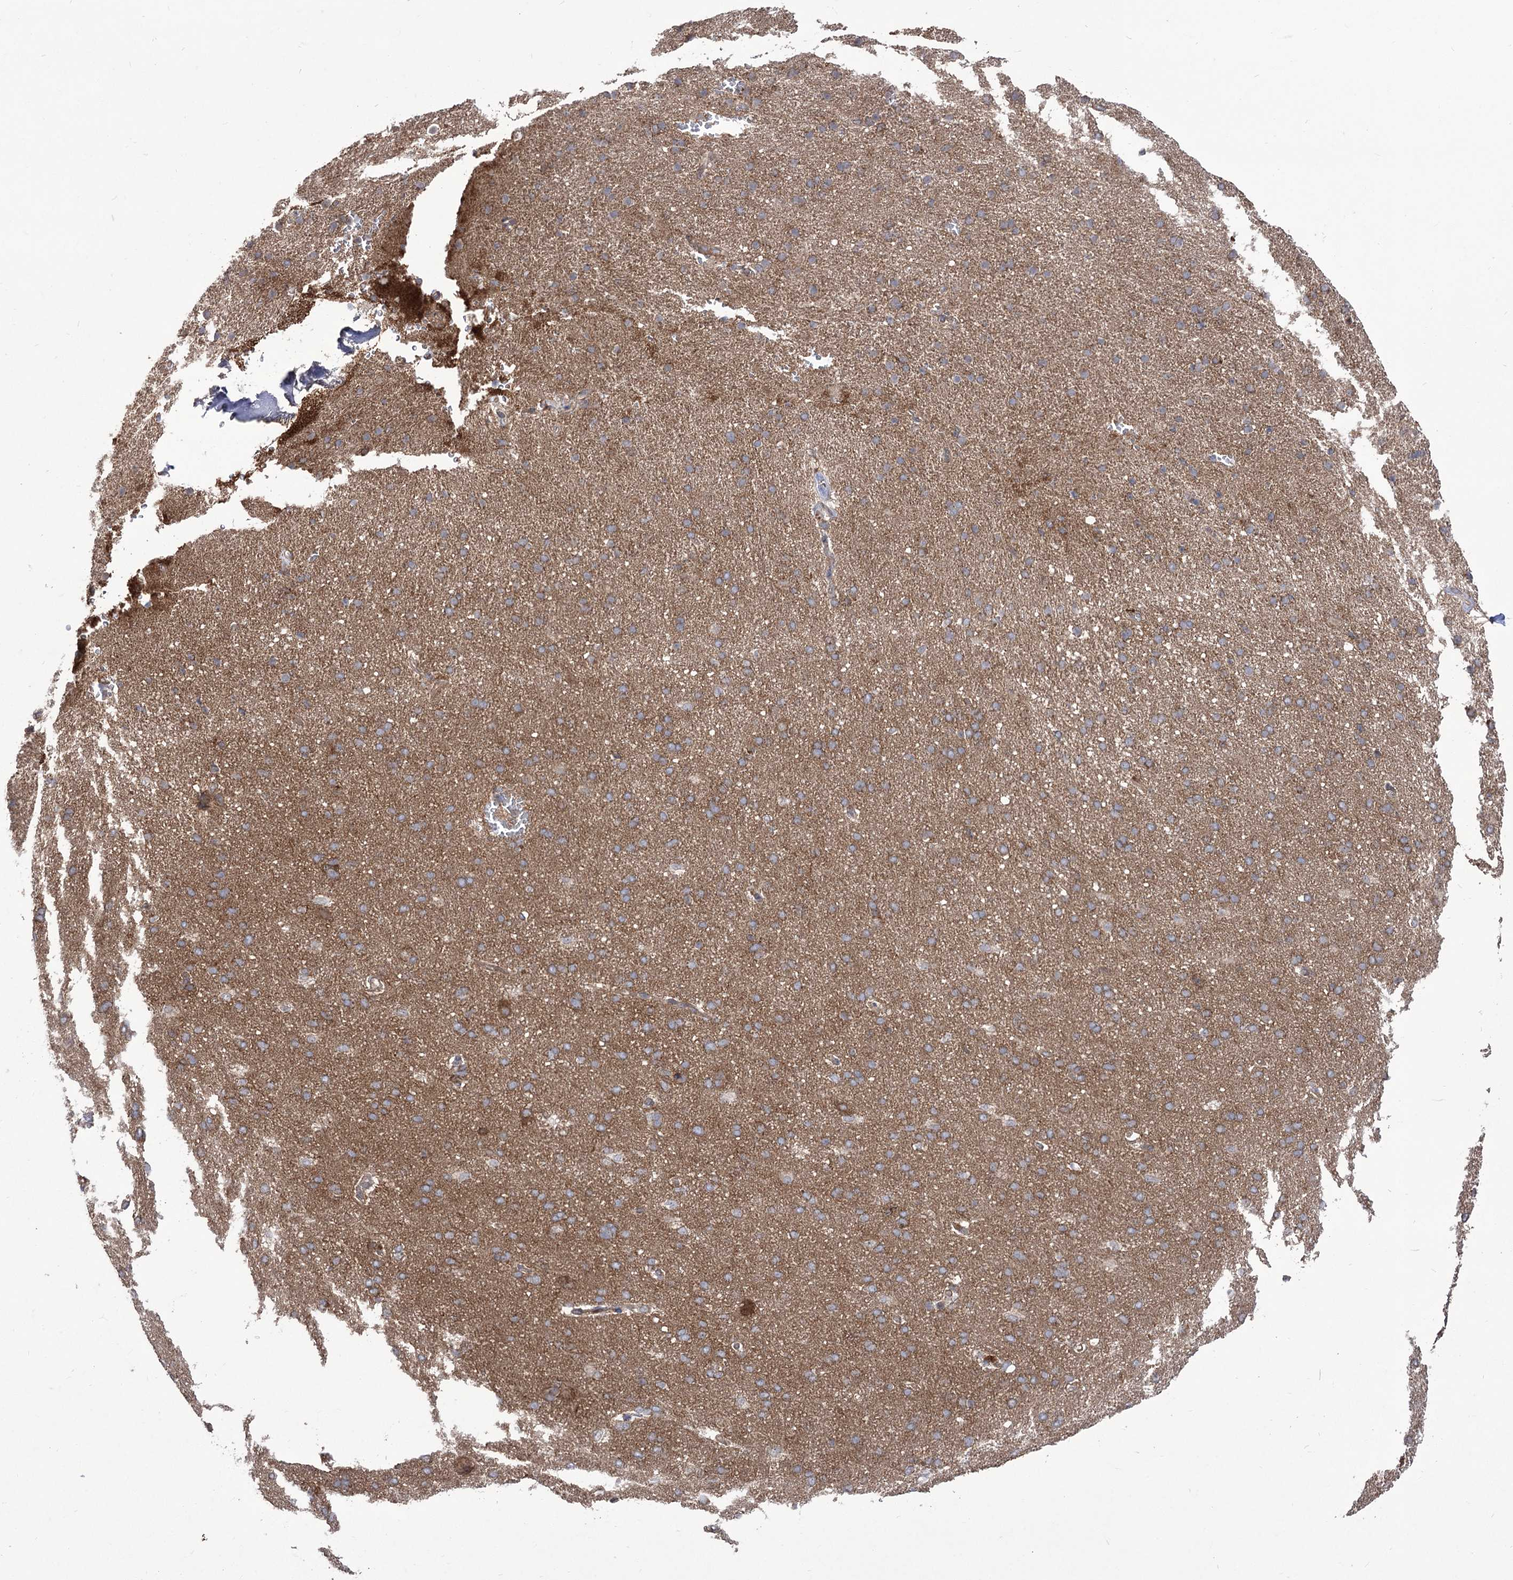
{"staining": {"intensity": "weak", "quantity": ">75%", "location": "cytoplasmic/membranous"}, "tissue": "cerebral cortex", "cell_type": "Endothelial cells", "image_type": "normal", "snomed": [{"axis": "morphology", "description": "Normal tissue, NOS"}, {"axis": "topography", "description": "Cerebral cortex"}], "caption": "Benign cerebral cortex was stained to show a protein in brown. There is low levels of weak cytoplasmic/membranous positivity in about >75% of endothelial cells. The protein is stained brown, and the nuclei are stained in blue (DAB IHC with brightfield microscopy, high magnification).", "gene": "XYLB", "patient": {"sex": "male", "age": 62}}